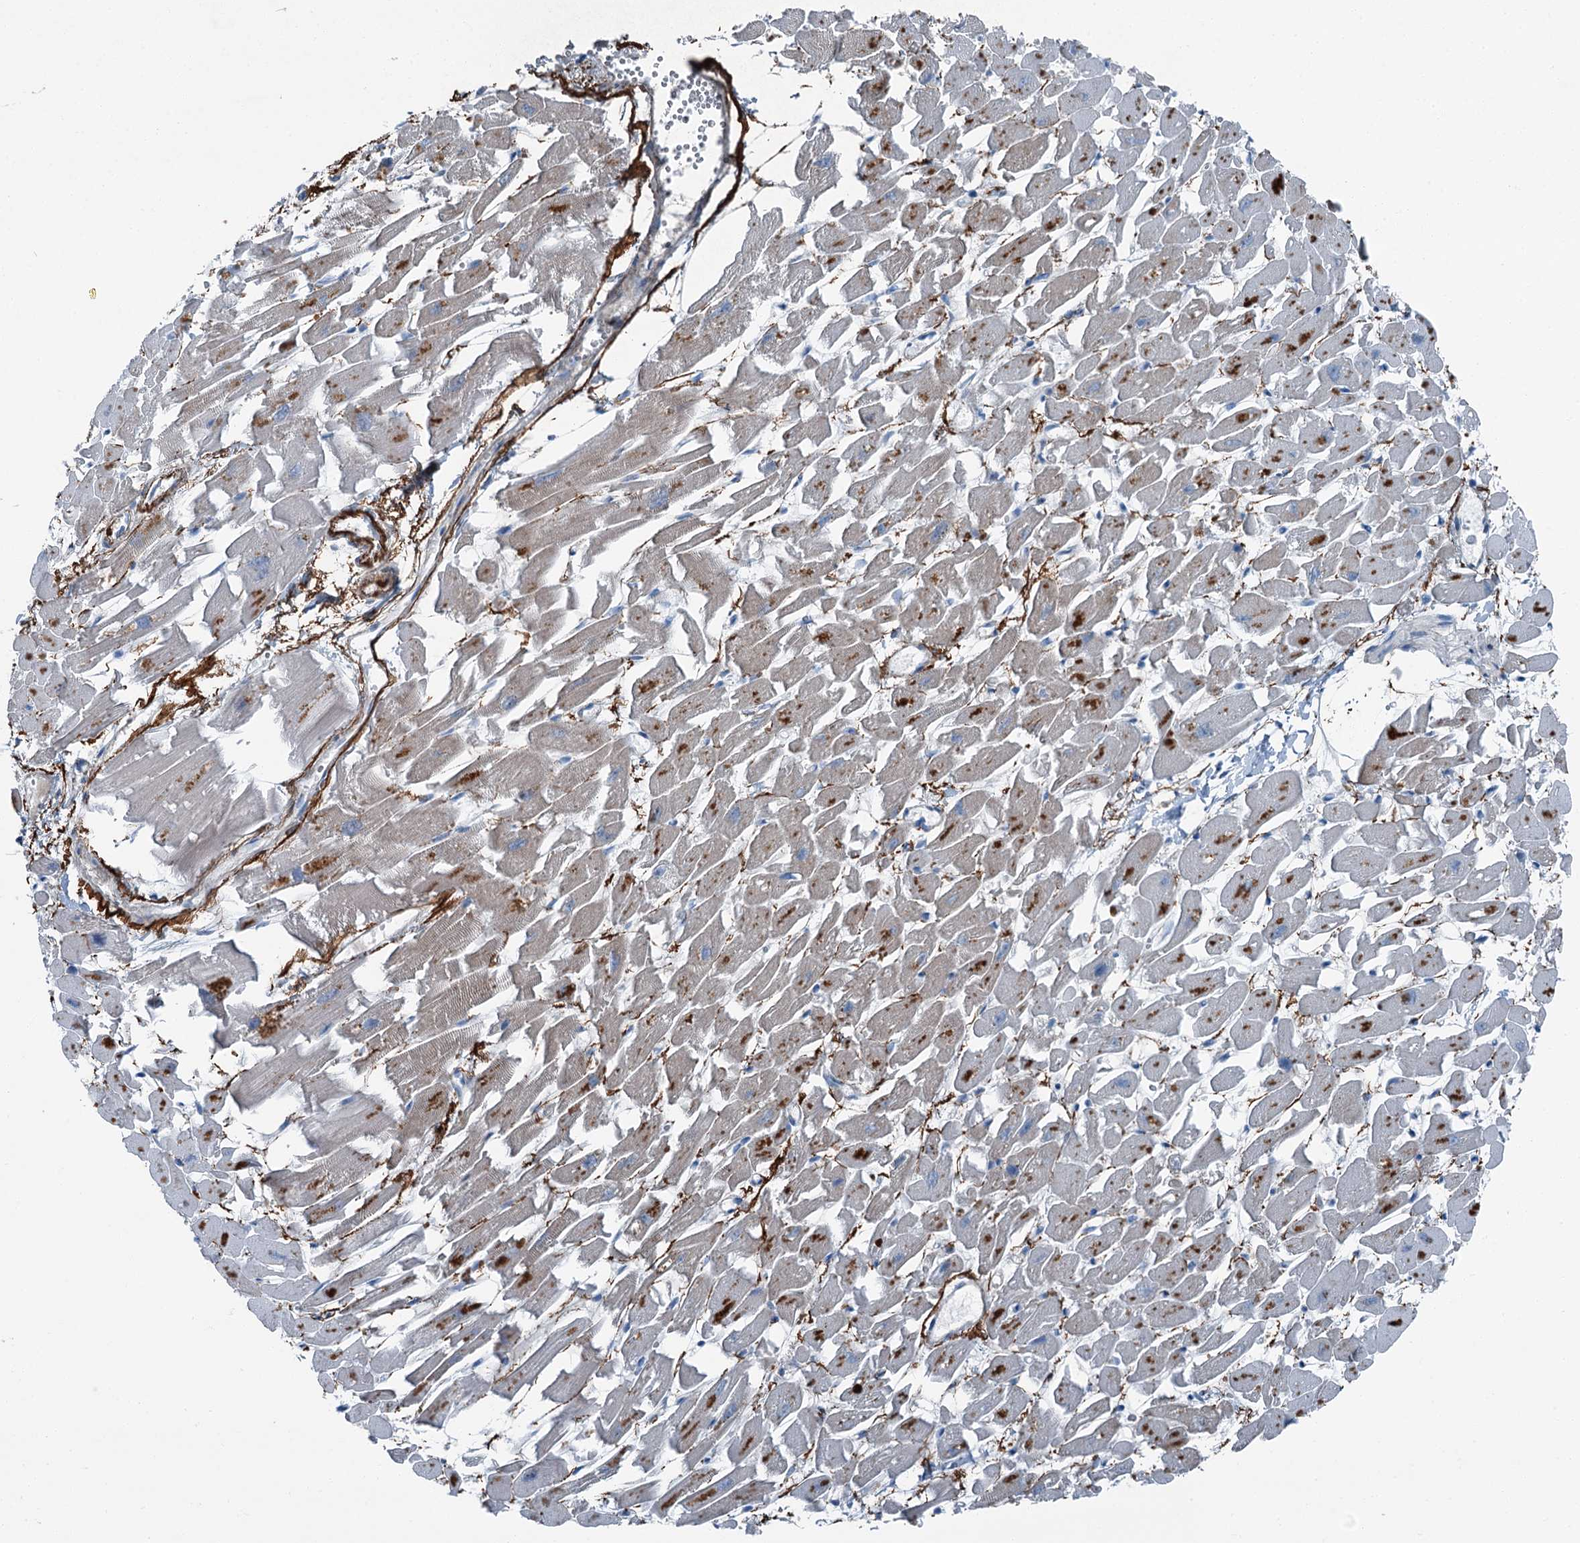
{"staining": {"intensity": "weak", "quantity": "25%-75%", "location": "cytoplasmic/membranous"}, "tissue": "heart muscle", "cell_type": "Cardiomyocytes", "image_type": "normal", "snomed": [{"axis": "morphology", "description": "Normal tissue, NOS"}, {"axis": "topography", "description": "Heart"}], "caption": "A micrograph of heart muscle stained for a protein demonstrates weak cytoplasmic/membranous brown staining in cardiomyocytes. (brown staining indicates protein expression, while blue staining denotes nuclei).", "gene": "AXL", "patient": {"sex": "female", "age": 64}}